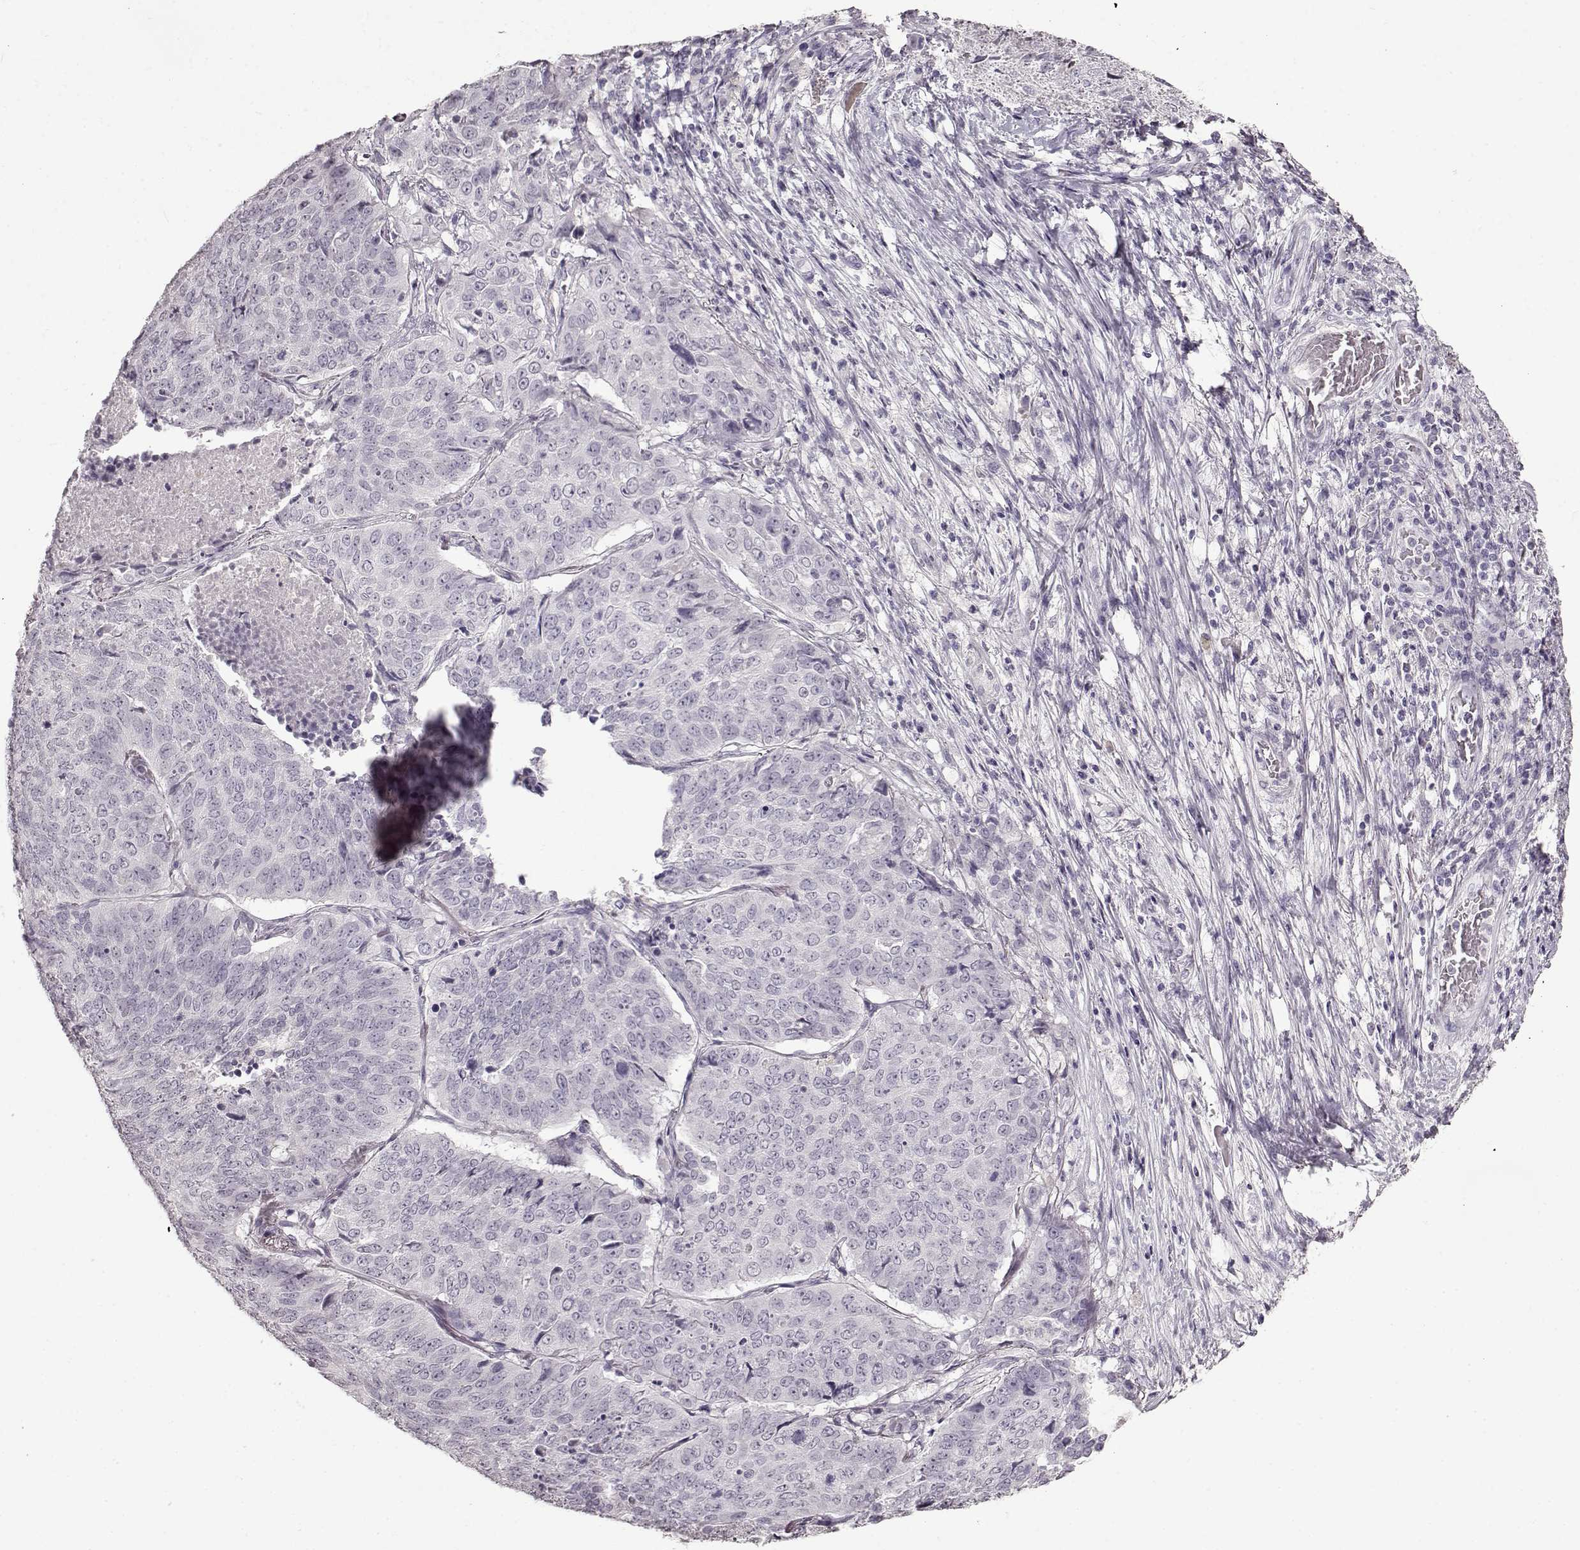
{"staining": {"intensity": "negative", "quantity": "none", "location": "none"}, "tissue": "lung cancer", "cell_type": "Tumor cells", "image_type": "cancer", "snomed": [{"axis": "morphology", "description": "Normal tissue, NOS"}, {"axis": "morphology", "description": "Squamous cell carcinoma, NOS"}, {"axis": "topography", "description": "Bronchus"}, {"axis": "topography", "description": "Lung"}], "caption": "An IHC micrograph of lung squamous cell carcinoma is shown. There is no staining in tumor cells of lung squamous cell carcinoma.", "gene": "FSHB", "patient": {"sex": "male", "age": 64}}